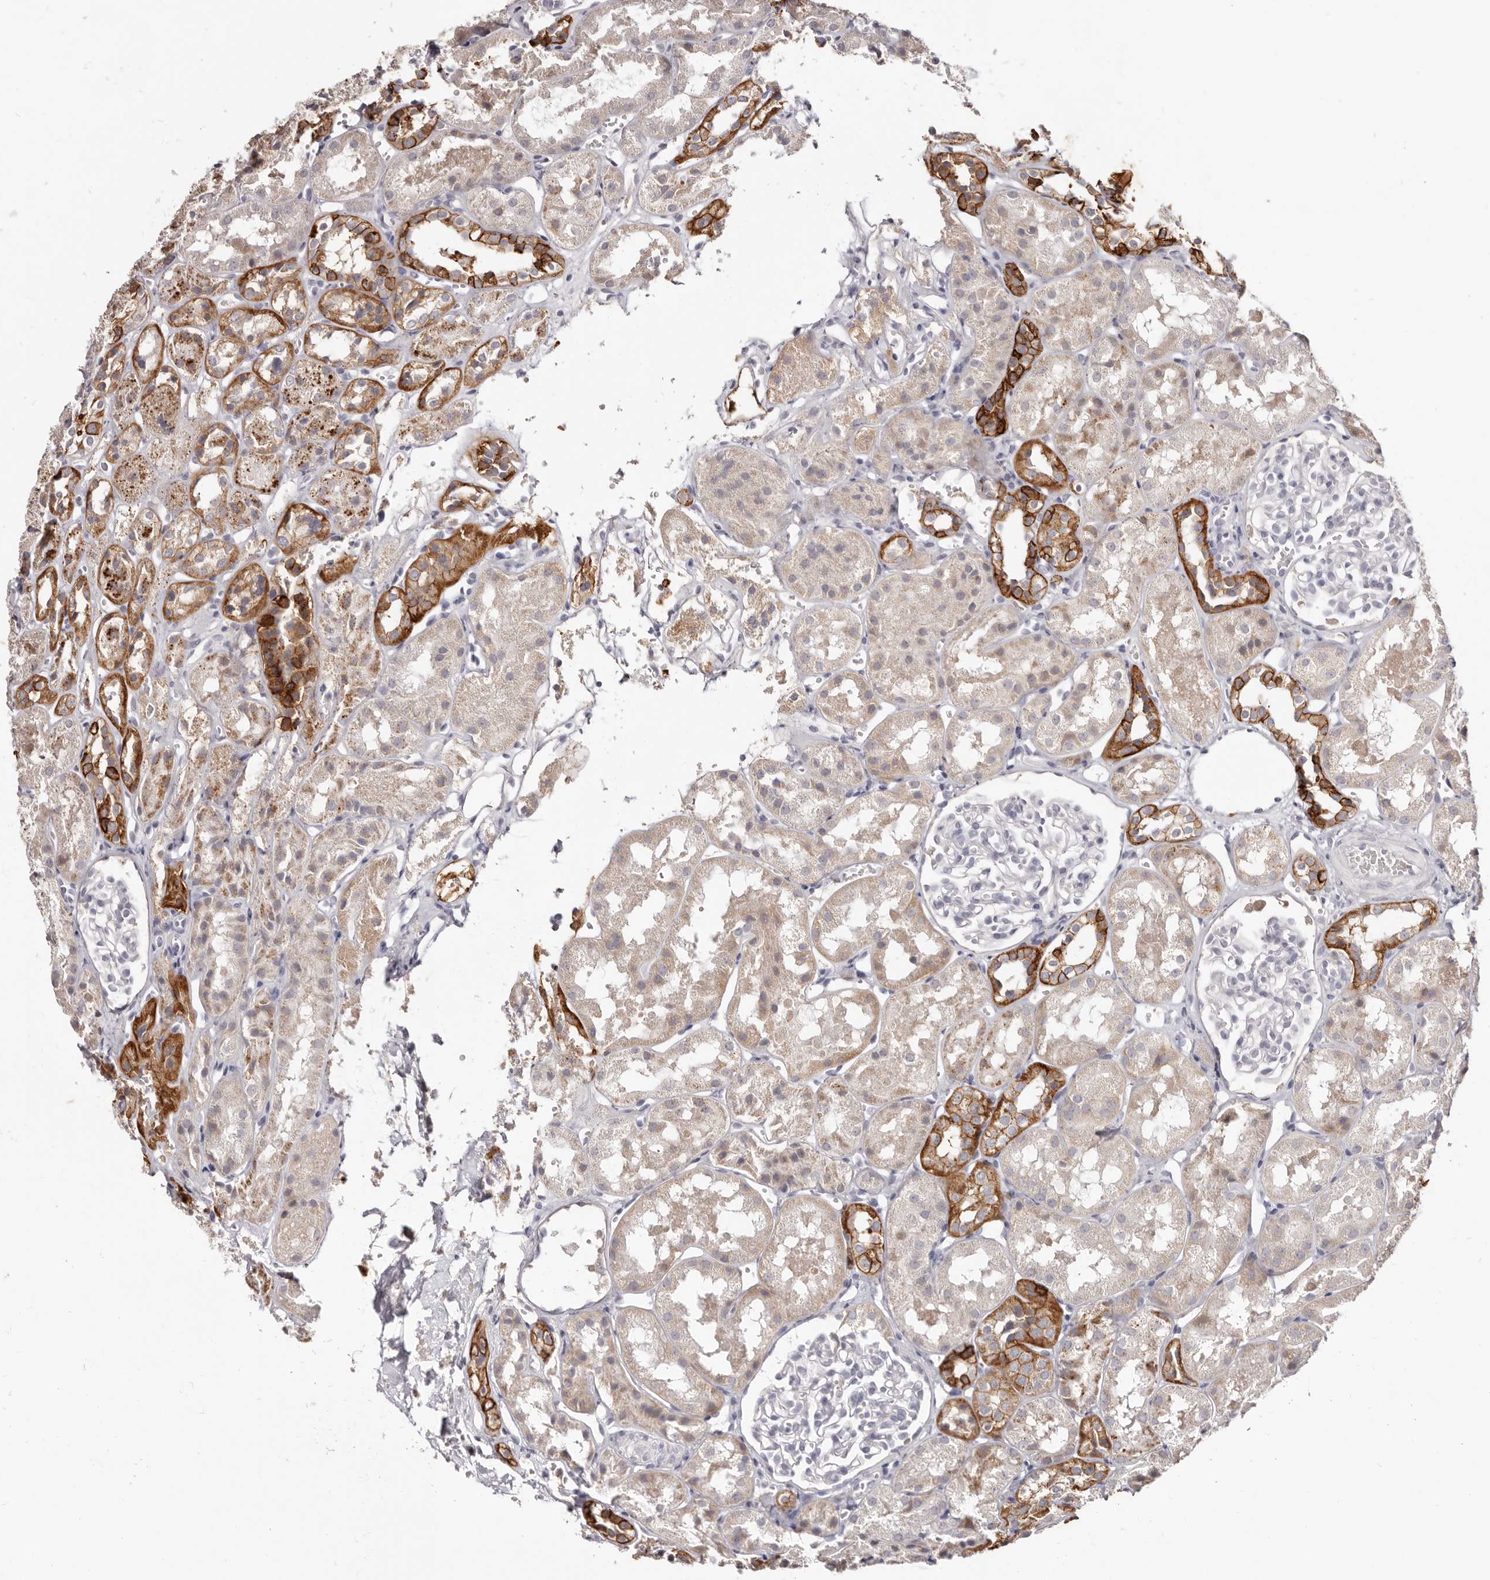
{"staining": {"intensity": "negative", "quantity": "none", "location": "none"}, "tissue": "kidney", "cell_type": "Cells in glomeruli", "image_type": "normal", "snomed": [{"axis": "morphology", "description": "Normal tissue, NOS"}, {"axis": "topography", "description": "Kidney"}], "caption": "Immunohistochemistry histopathology image of normal kidney stained for a protein (brown), which displays no expression in cells in glomeruli. Nuclei are stained in blue.", "gene": "PCDHB6", "patient": {"sex": "male", "age": 16}}